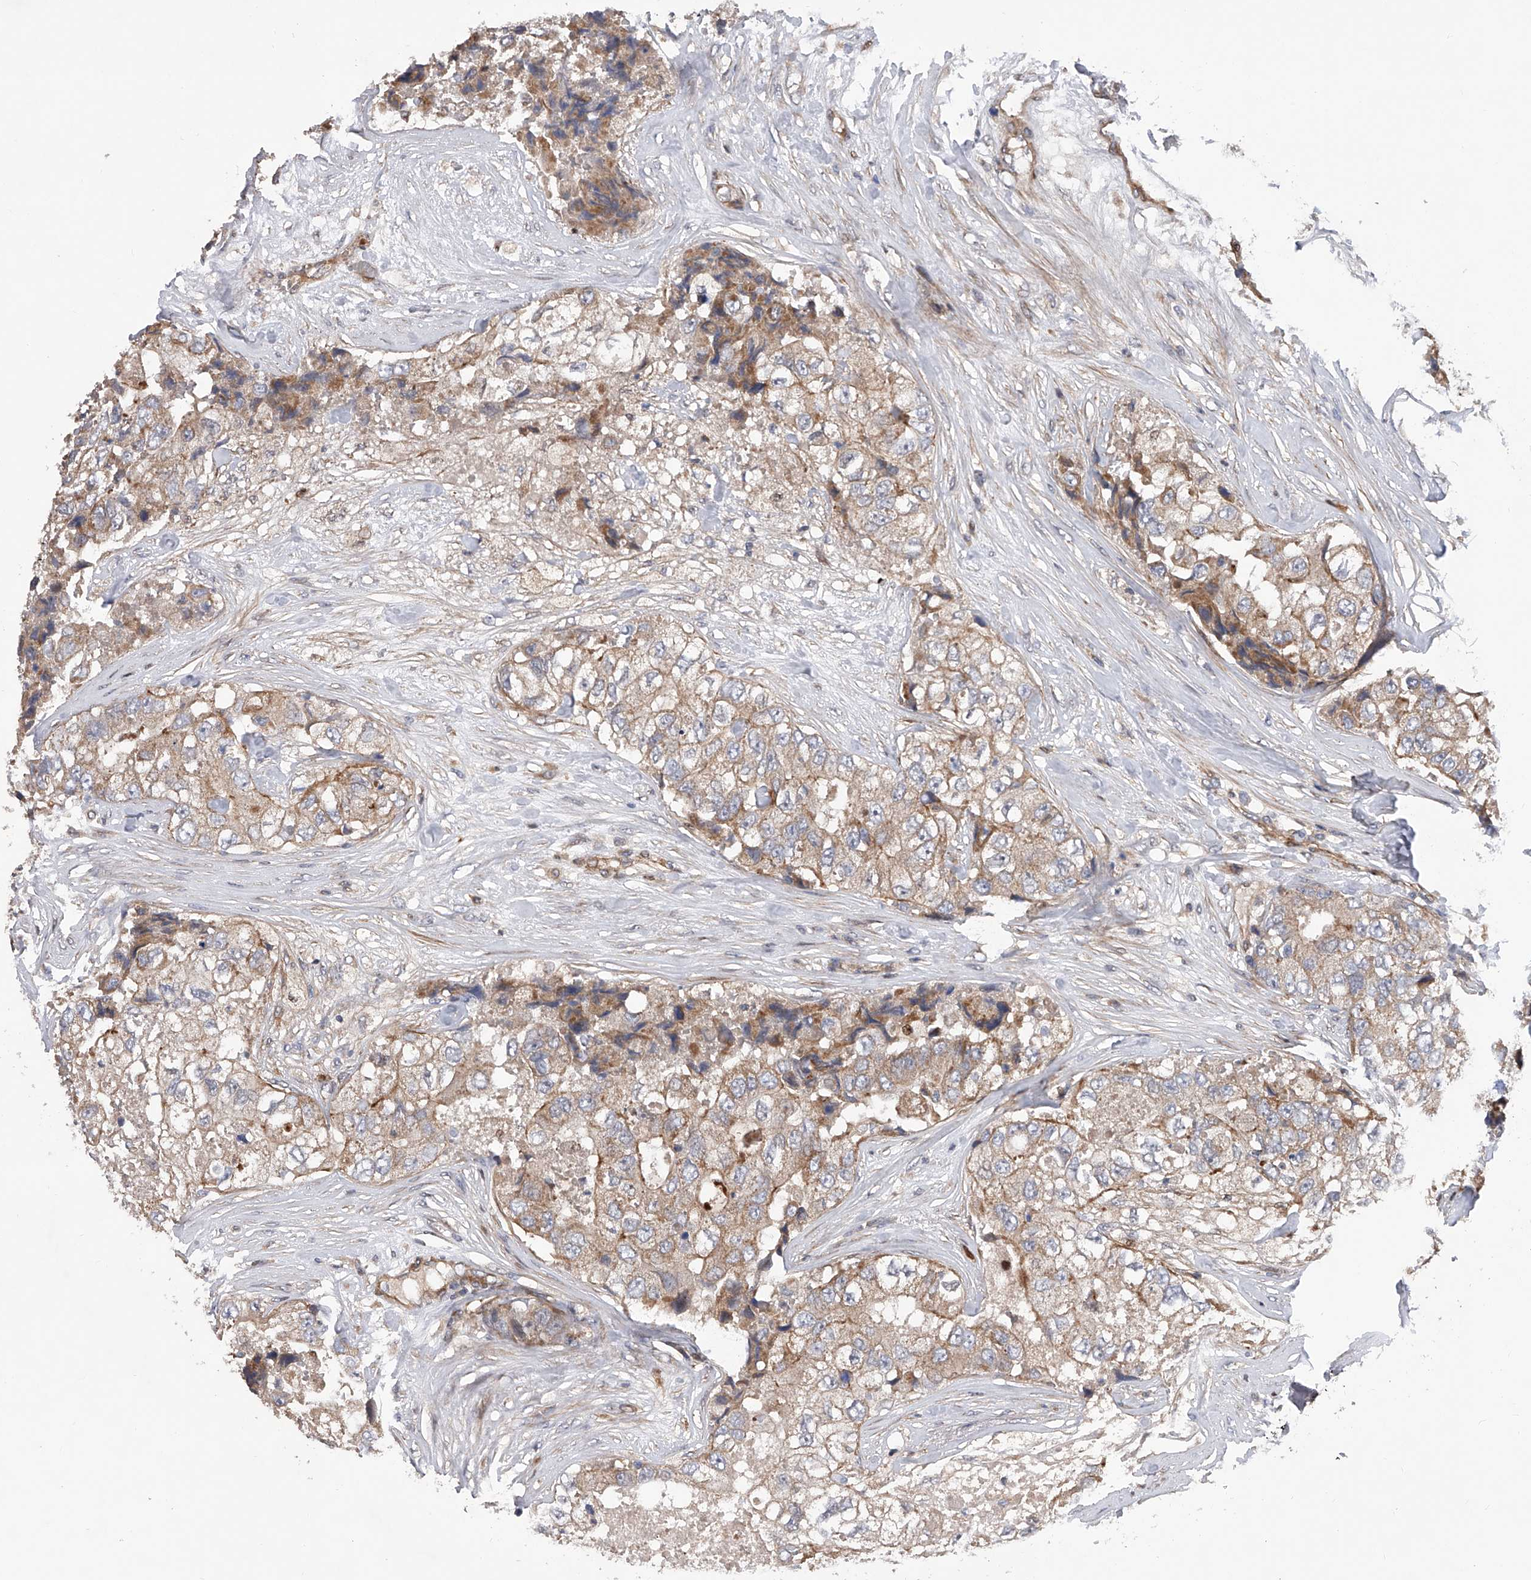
{"staining": {"intensity": "weak", "quantity": ">75%", "location": "cytoplasmic/membranous"}, "tissue": "breast cancer", "cell_type": "Tumor cells", "image_type": "cancer", "snomed": [{"axis": "morphology", "description": "Duct carcinoma"}, {"axis": "topography", "description": "Breast"}], "caption": "This image demonstrates IHC staining of breast cancer (intraductal carcinoma), with low weak cytoplasmic/membranous expression in approximately >75% of tumor cells.", "gene": "PDSS2", "patient": {"sex": "female", "age": 62}}